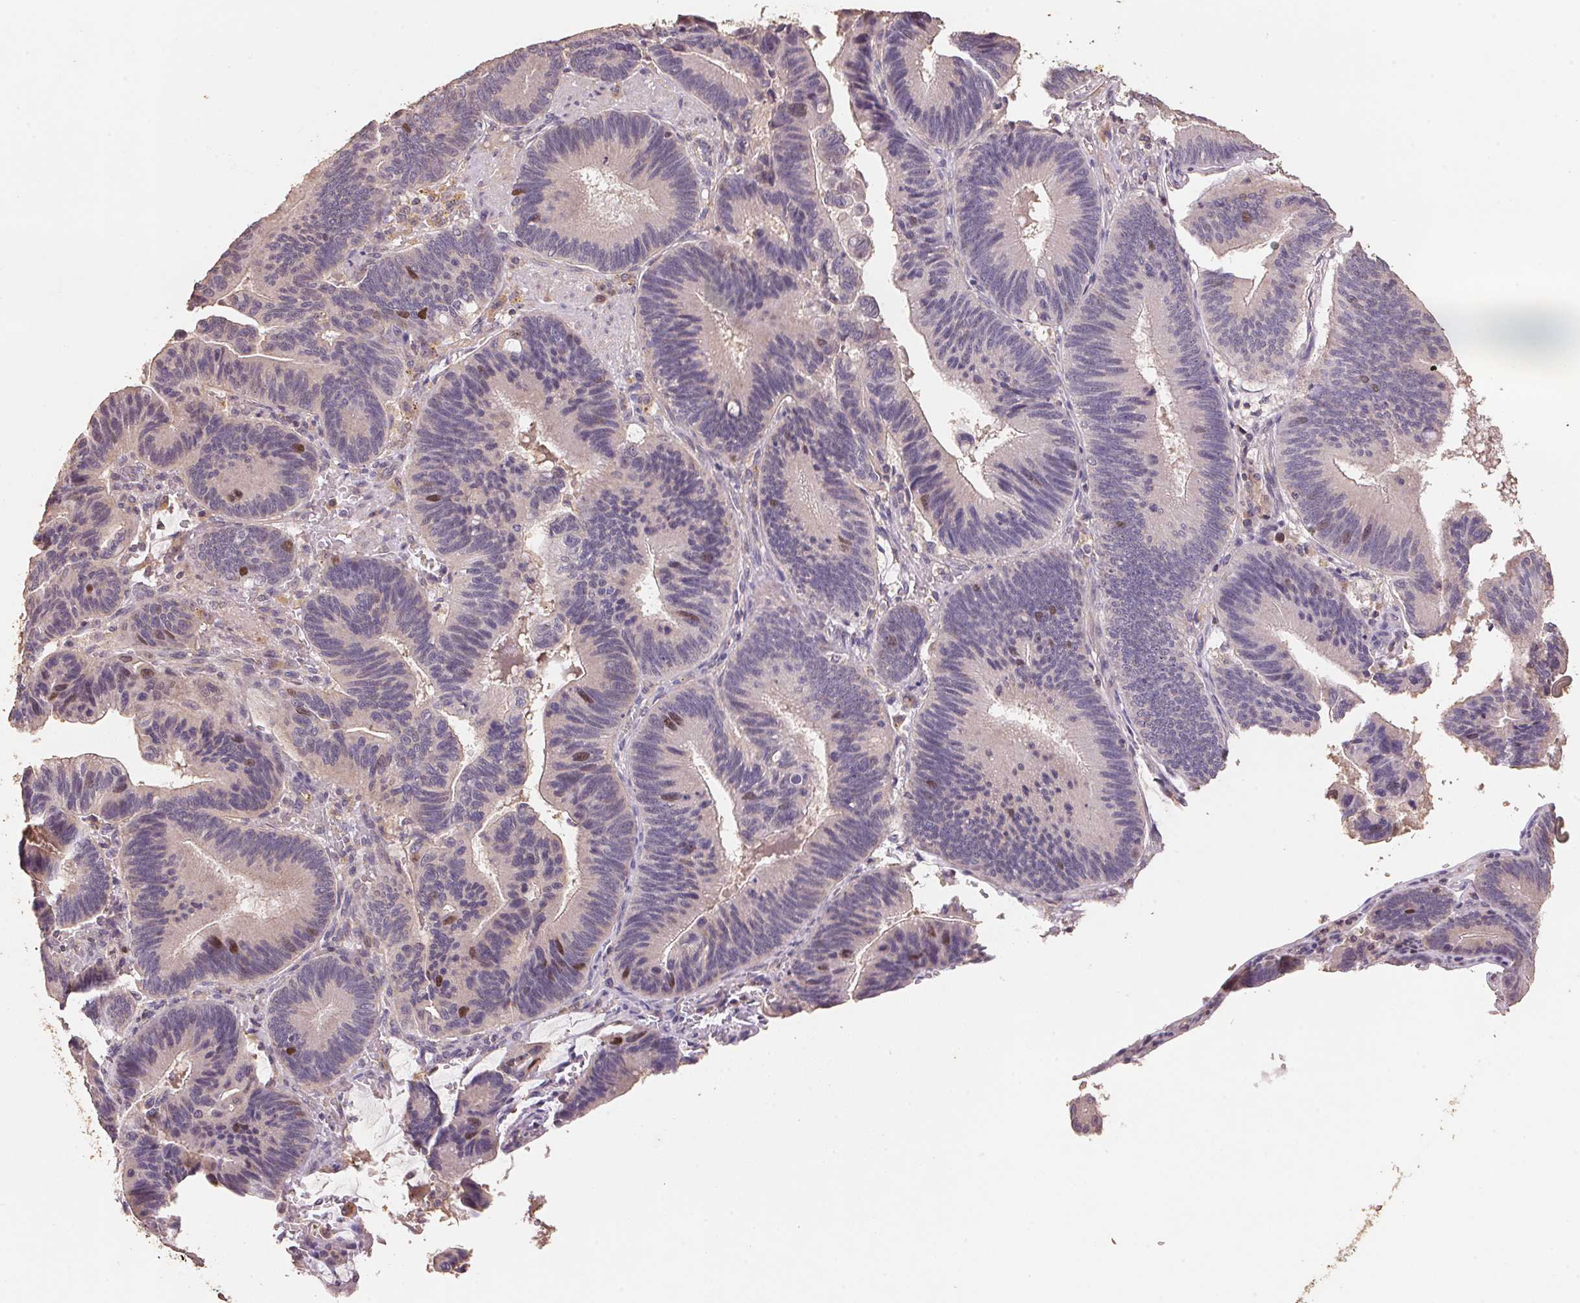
{"staining": {"intensity": "strong", "quantity": "<25%", "location": "nuclear"}, "tissue": "pancreatic cancer", "cell_type": "Tumor cells", "image_type": "cancer", "snomed": [{"axis": "morphology", "description": "Adenocarcinoma, NOS"}, {"axis": "topography", "description": "Pancreas"}], "caption": "Protein staining of pancreatic cancer tissue displays strong nuclear expression in about <25% of tumor cells.", "gene": "CENPF", "patient": {"sex": "male", "age": 82}}